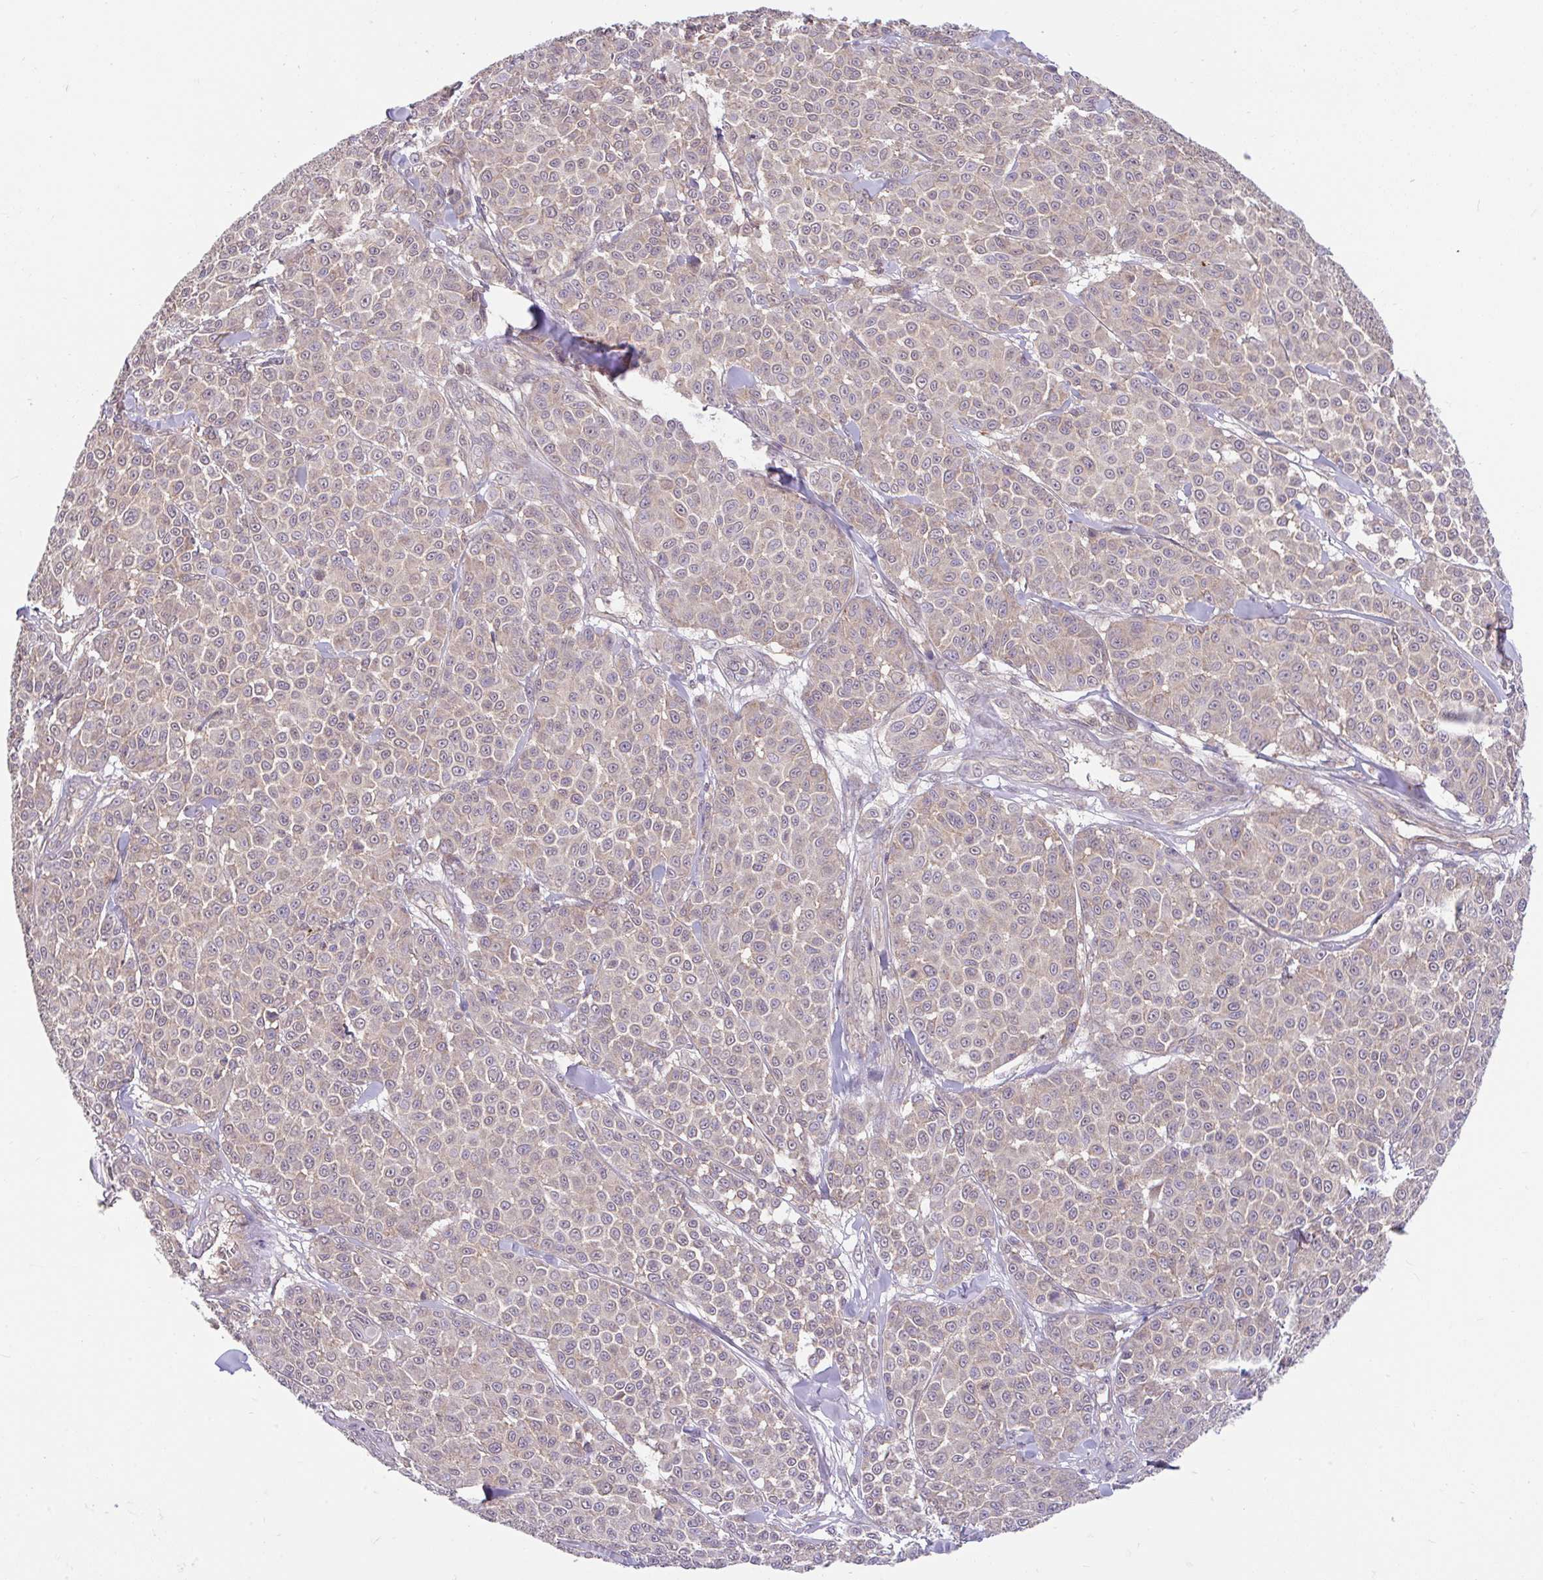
{"staining": {"intensity": "weak", "quantity": "<25%", "location": "nuclear"}, "tissue": "melanoma", "cell_type": "Tumor cells", "image_type": "cancer", "snomed": [{"axis": "morphology", "description": "Malignant melanoma, NOS"}, {"axis": "topography", "description": "Skin"}], "caption": "Tumor cells show no significant protein staining in malignant melanoma. The staining is performed using DAB (3,3'-diaminobenzidine) brown chromogen with nuclei counter-stained in using hematoxylin.", "gene": "RALBP1", "patient": {"sex": "male", "age": 46}}